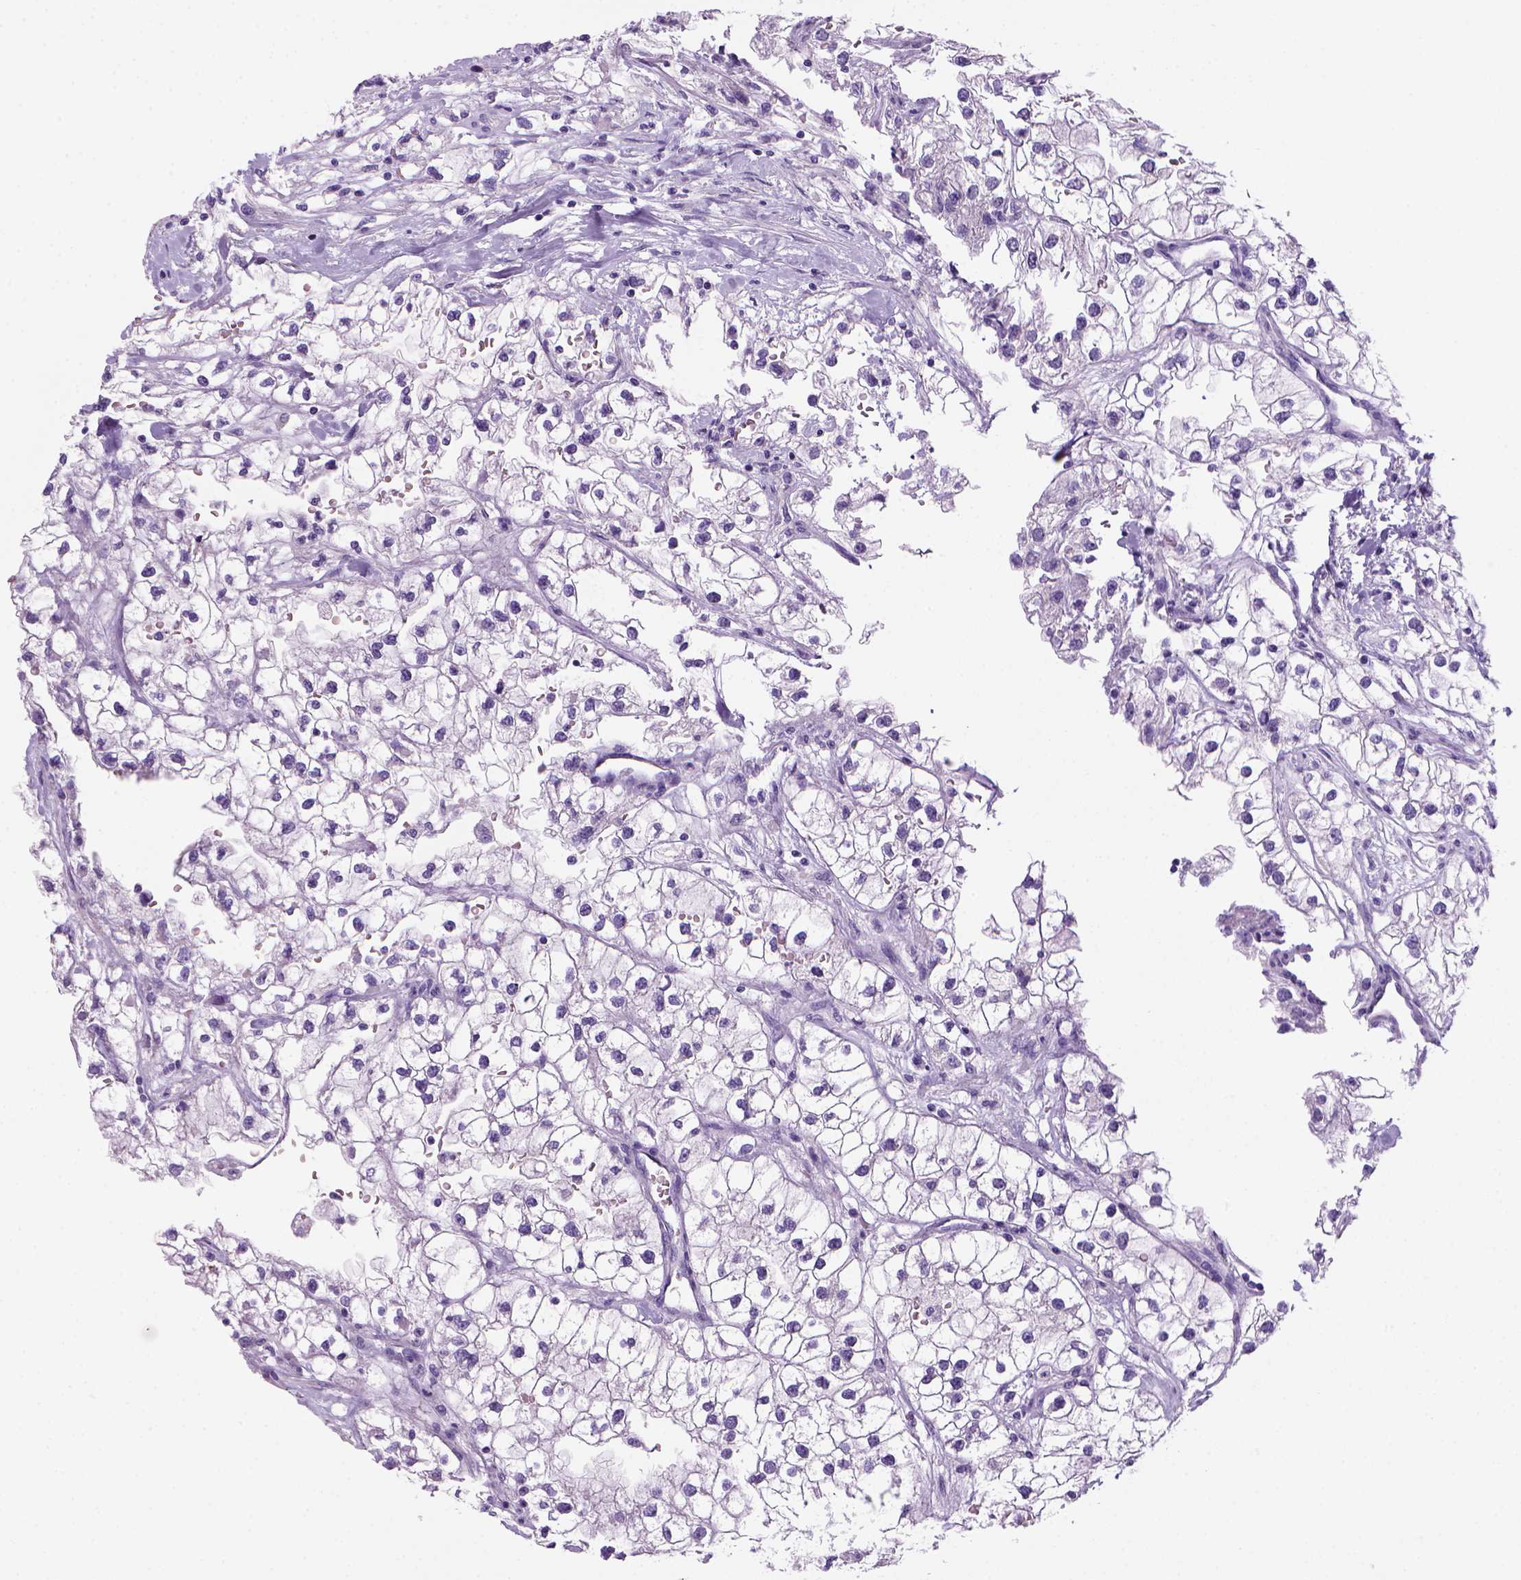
{"staining": {"intensity": "negative", "quantity": "none", "location": "none"}, "tissue": "renal cancer", "cell_type": "Tumor cells", "image_type": "cancer", "snomed": [{"axis": "morphology", "description": "Adenocarcinoma, NOS"}, {"axis": "topography", "description": "Kidney"}], "caption": "Renal cancer was stained to show a protein in brown. There is no significant staining in tumor cells.", "gene": "ARHGEF33", "patient": {"sex": "male", "age": 59}}